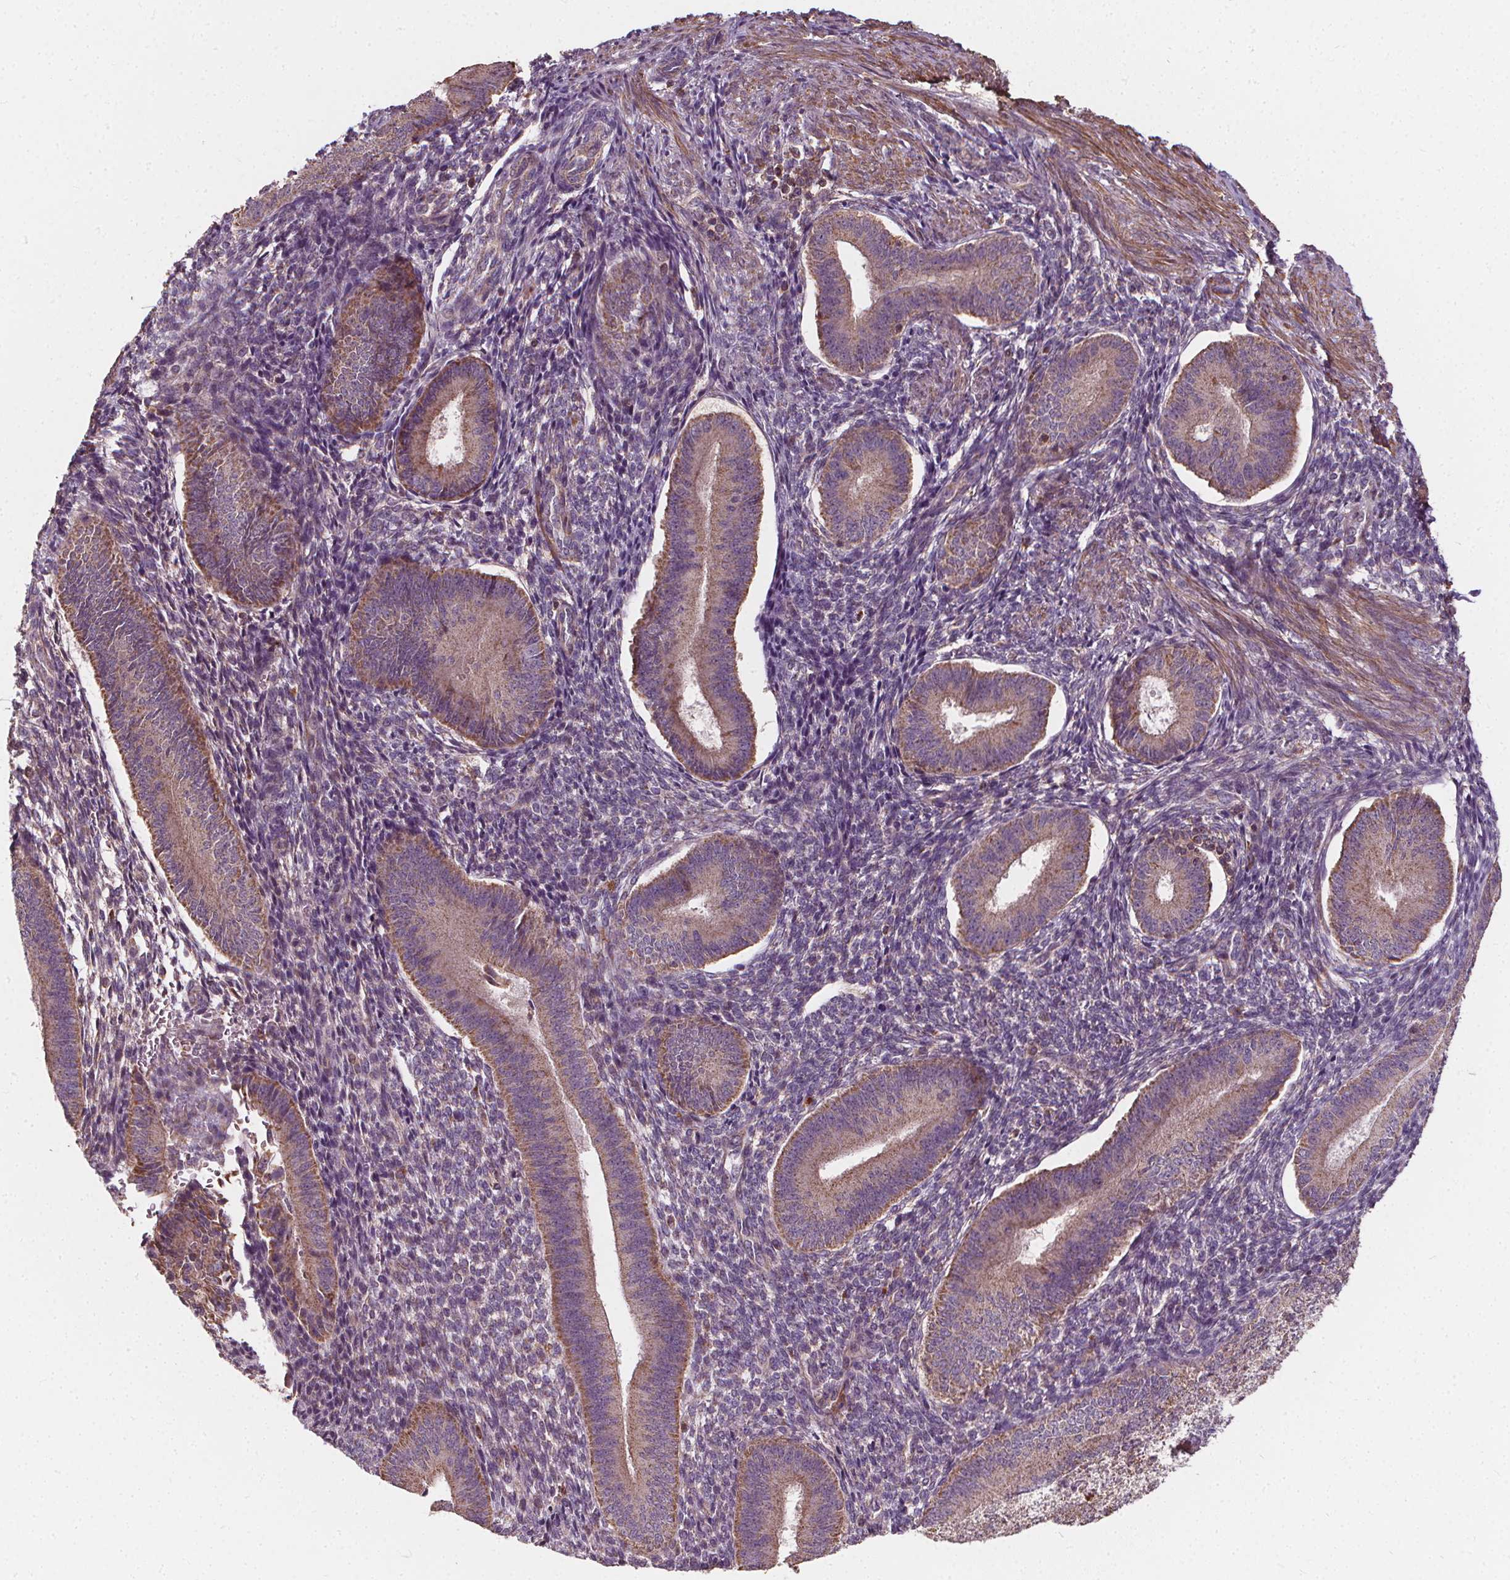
{"staining": {"intensity": "weak", "quantity": "25%-75%", "location": "cytoplasmic/membranous,nuclear"}, "tissue": "endometrium", "cell_type": "Cells in endometrial stroma", "image_type": "normal", "snomed": [{"axis": "morphology", "description": "Normal tissue, NOS"}, {"axis": "topography", "description": "Endometrium"}], "caption": "Protein expression analysis of benign human endometrium reveals weak cytoplasmic/membranous,nuclear expression in about 25%-75% of cells in endometrial stroma. (DAB (3,3'-diaminobenzidine) IHC with brightfield microscopy, high magnification).", "gene": "ORAI2", "patient": {"sex": "female", "age": 39}}